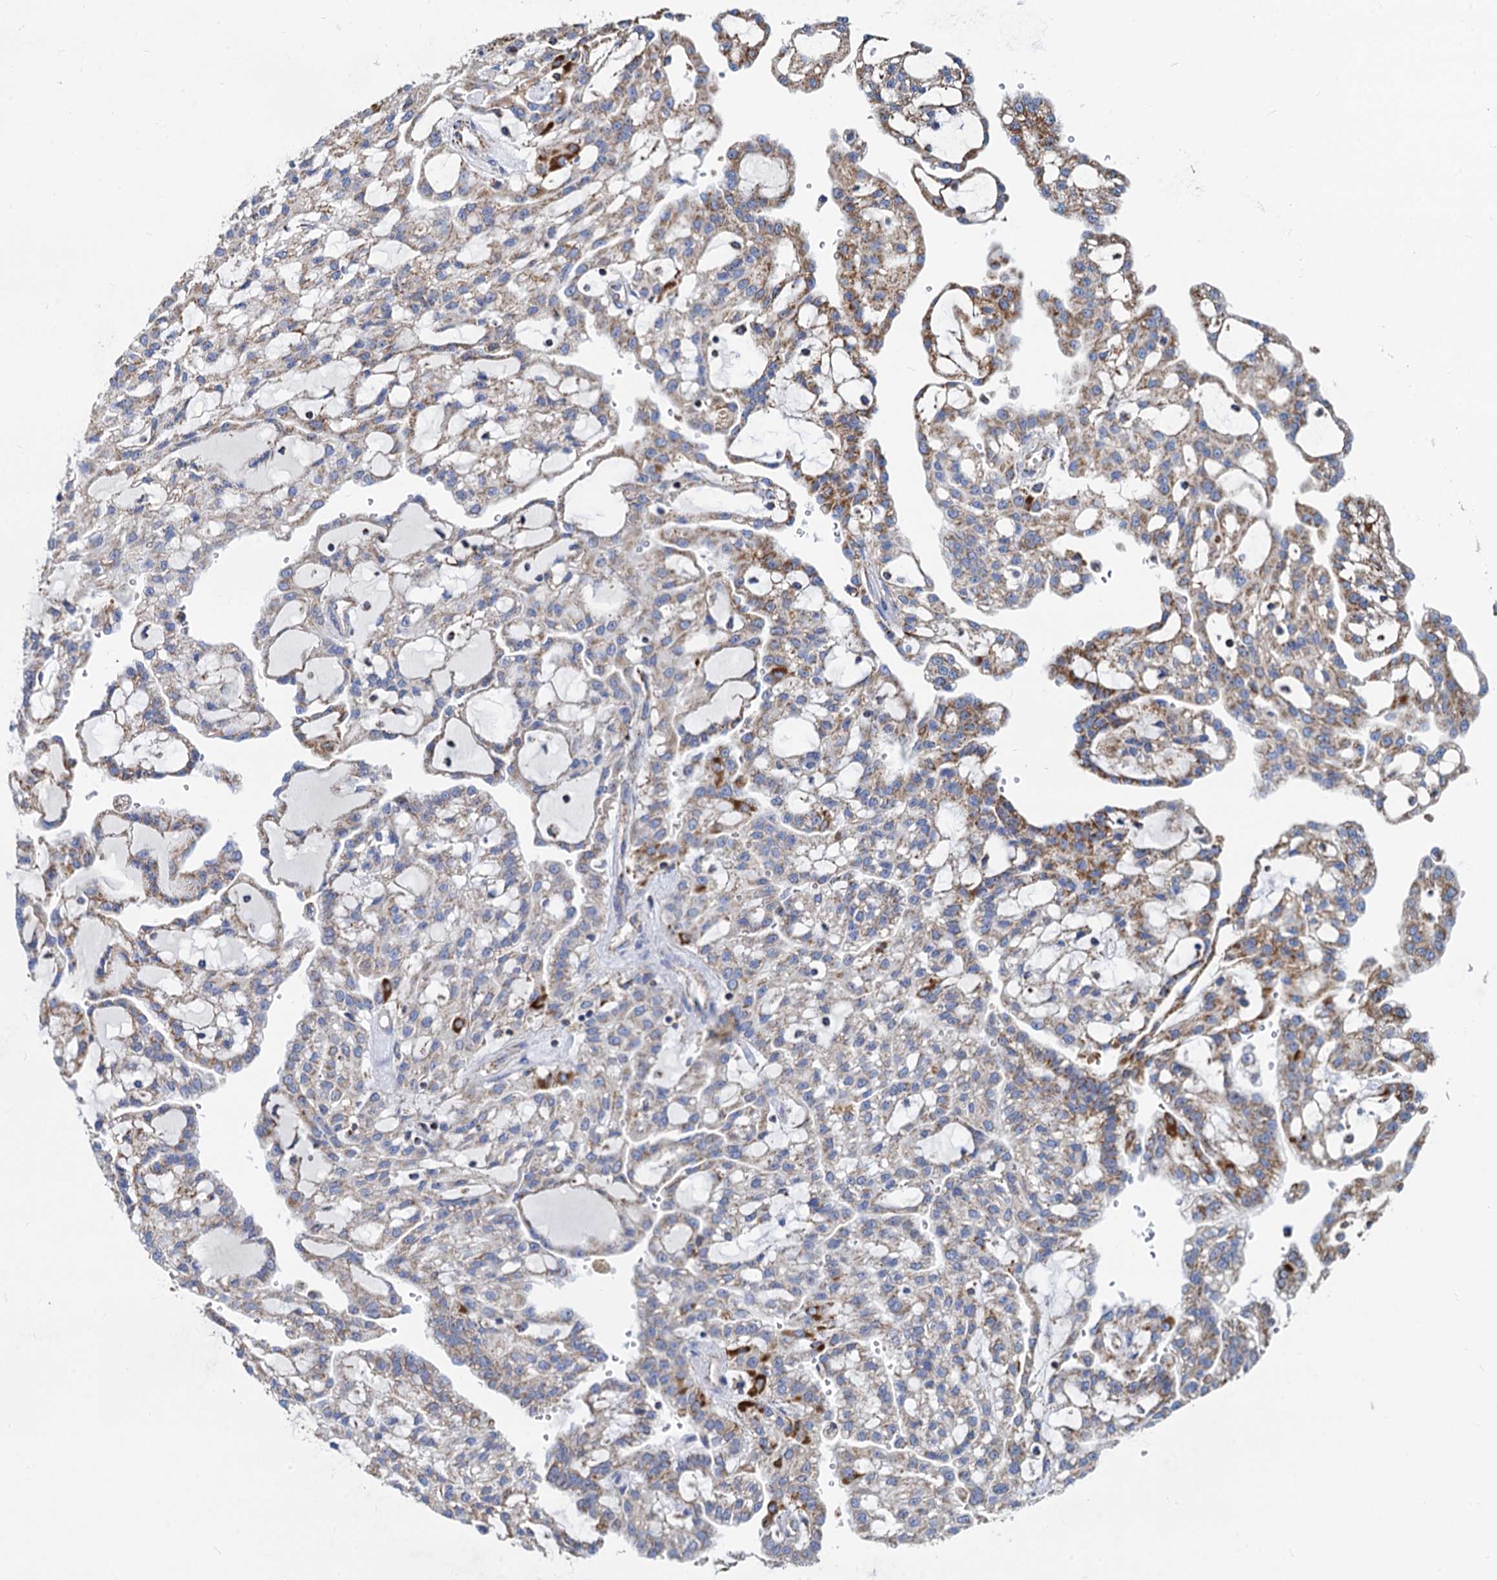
{"staining": {"intensity": "moderate", "quantity": "25%-75%", "location": "cytoplasmic/membranous"}, "tissue": "renal cancer", "cell_type": "Tumor cells", "image_type": "cancer", "snomed": [{"axis": "morphology", "description": "Adenocarcinoma, NOS"}, {"axis": "topography", "description": "Kidney"}], "caption": "Immunohistochemical staining of human renal adenocarcinoma demonstrates medium levels of moderate cytoplasmic/membranous protein staining in approximately 25%-75% of tumor cells. (Stains: DAB in brown, nuclei in blue, Microscopy: brightfield microscopy at high magnification).", "gene": "TIMM10", "patient": {"sex": "male", "age": 63}}